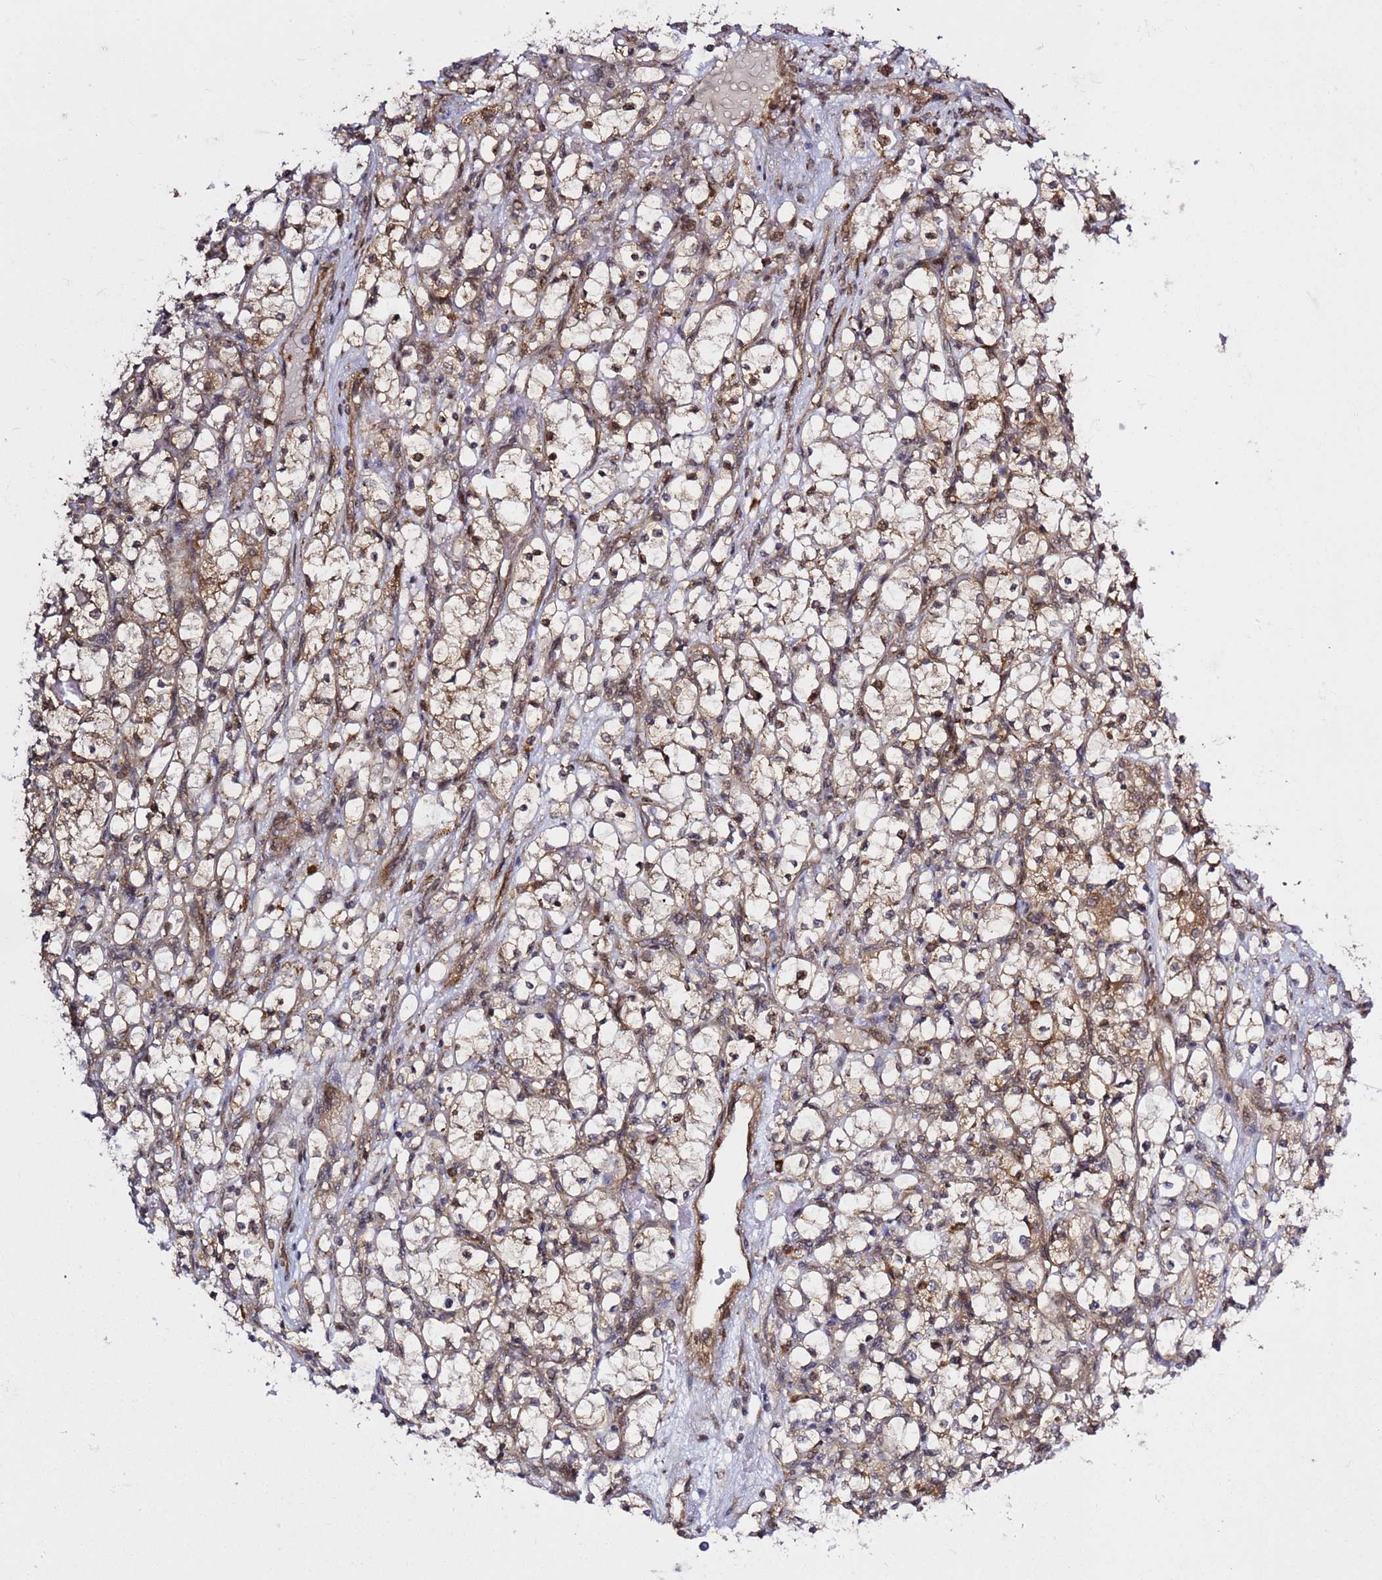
{"staining": {"intensity": "moderate", "quantity": "25%-75%", "location": "cytoplasmic/membranous"}, "tissue": "renal cancer", "cell_type": "Tumor cells", "image_type": "cancer", "snomed": [{"axis": "morphology", "description": "Adenocarcinoma, NOS"}, {"axis": "topography", "description": "Kidney"}], "caption": "Immunohistochemistry of human renal adenocarcinoma displays medium levels of moderate cytoplasmic/membranous positivity in approximately 25%-75% of tumor cells.", "gene": "PRKAB2", "patient": {"sex": "female", "age": 69}}